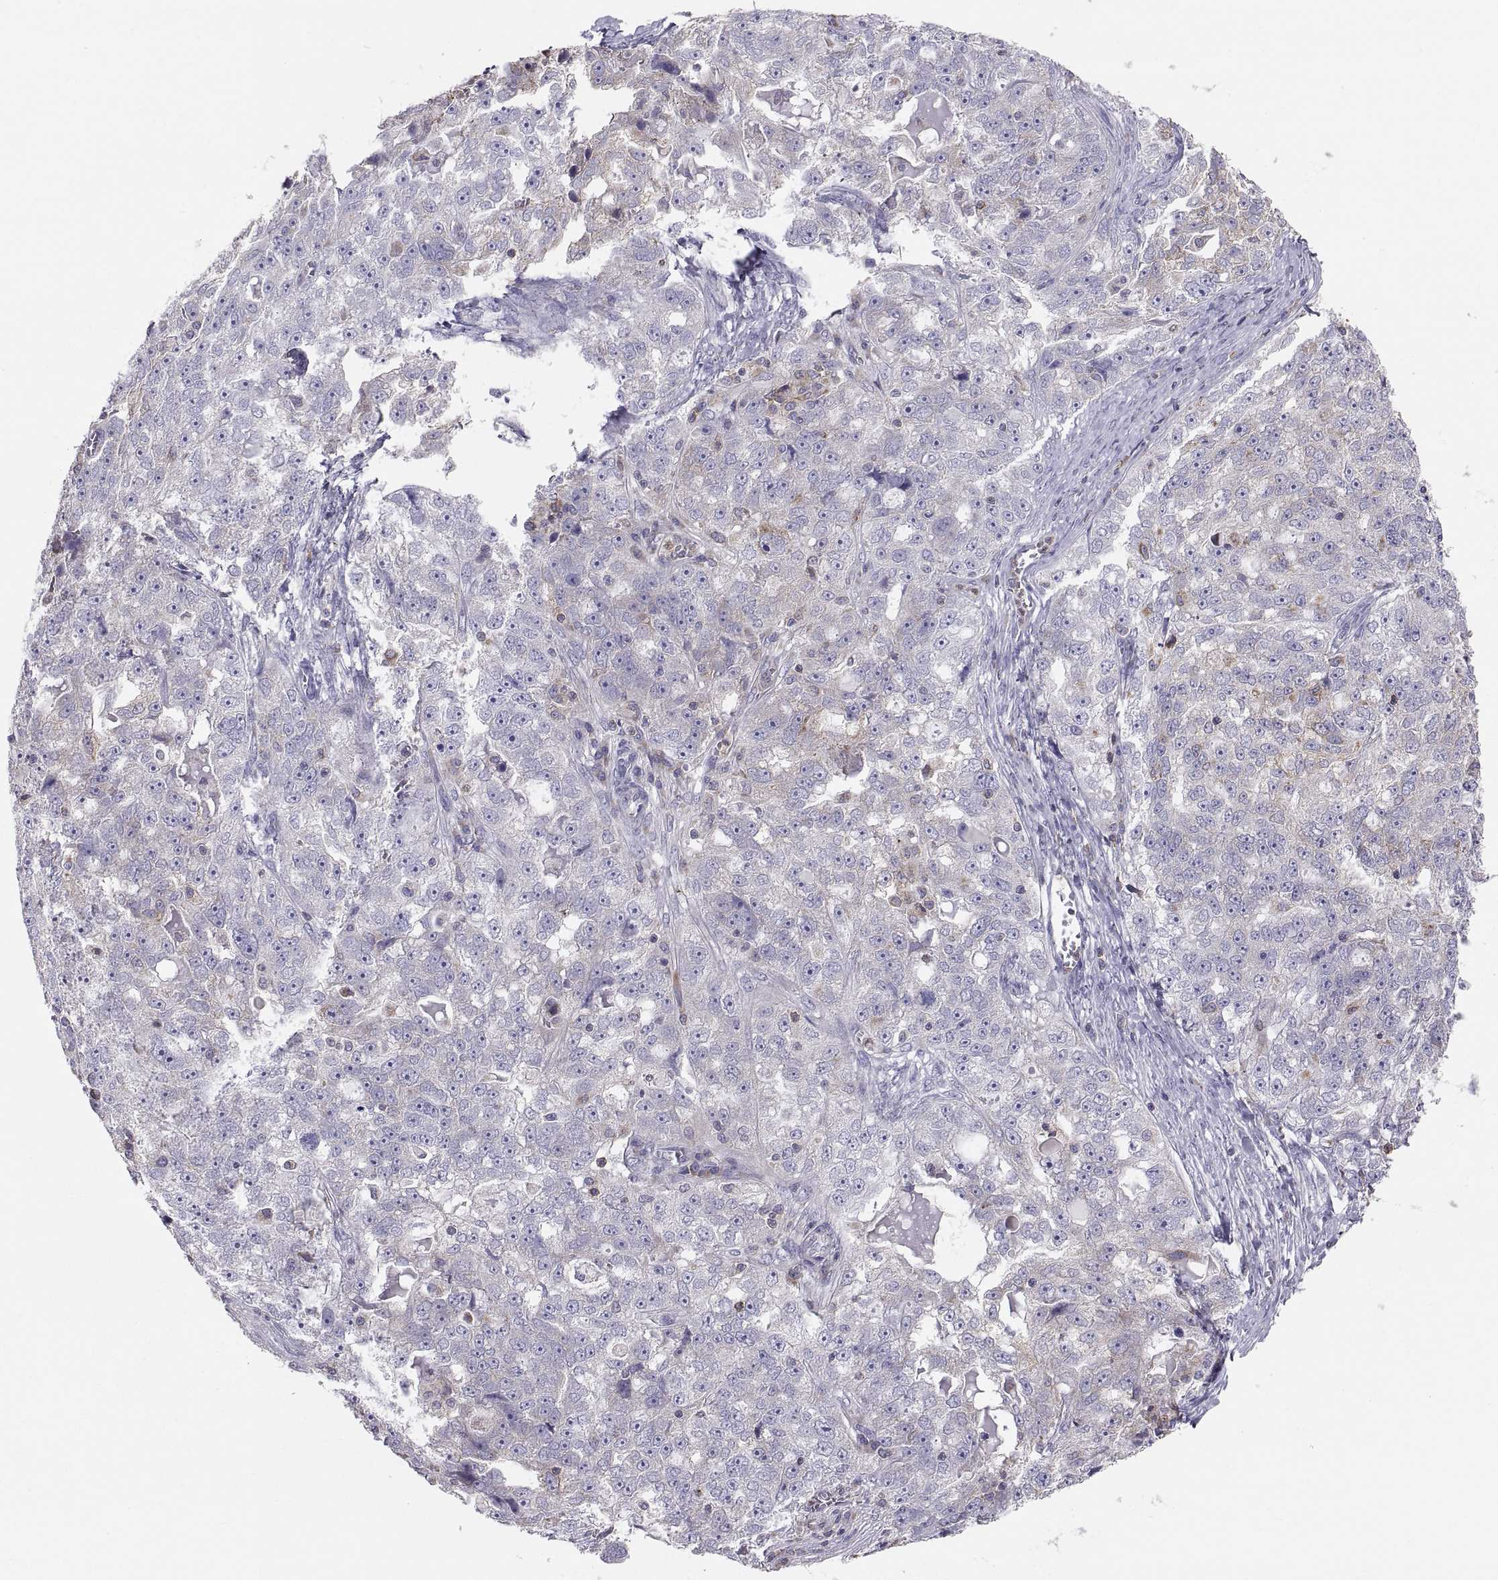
{"staining": {"intensity": "negative", "quantity": "none", "location": "none"}, "tissue": "ovarian cancer", "cell_type": "Tumor cells", "image_type": "cancer", "snomed": [{"axis": "morphology", "description": "Cystadenocarcinoma, serous, NOS"}, {"axis": "topography", "description": "Ovary"}], "caption": "An immunohistochemistry (IHC) photomicrograph of ovarian serous cystadenocarcinoma is shown. There is no staining in tumor cells of ovarian serous cystadenocarcinoma.", "gene": "ERO1A", "patient": {"sex": "female", "age": 51}}